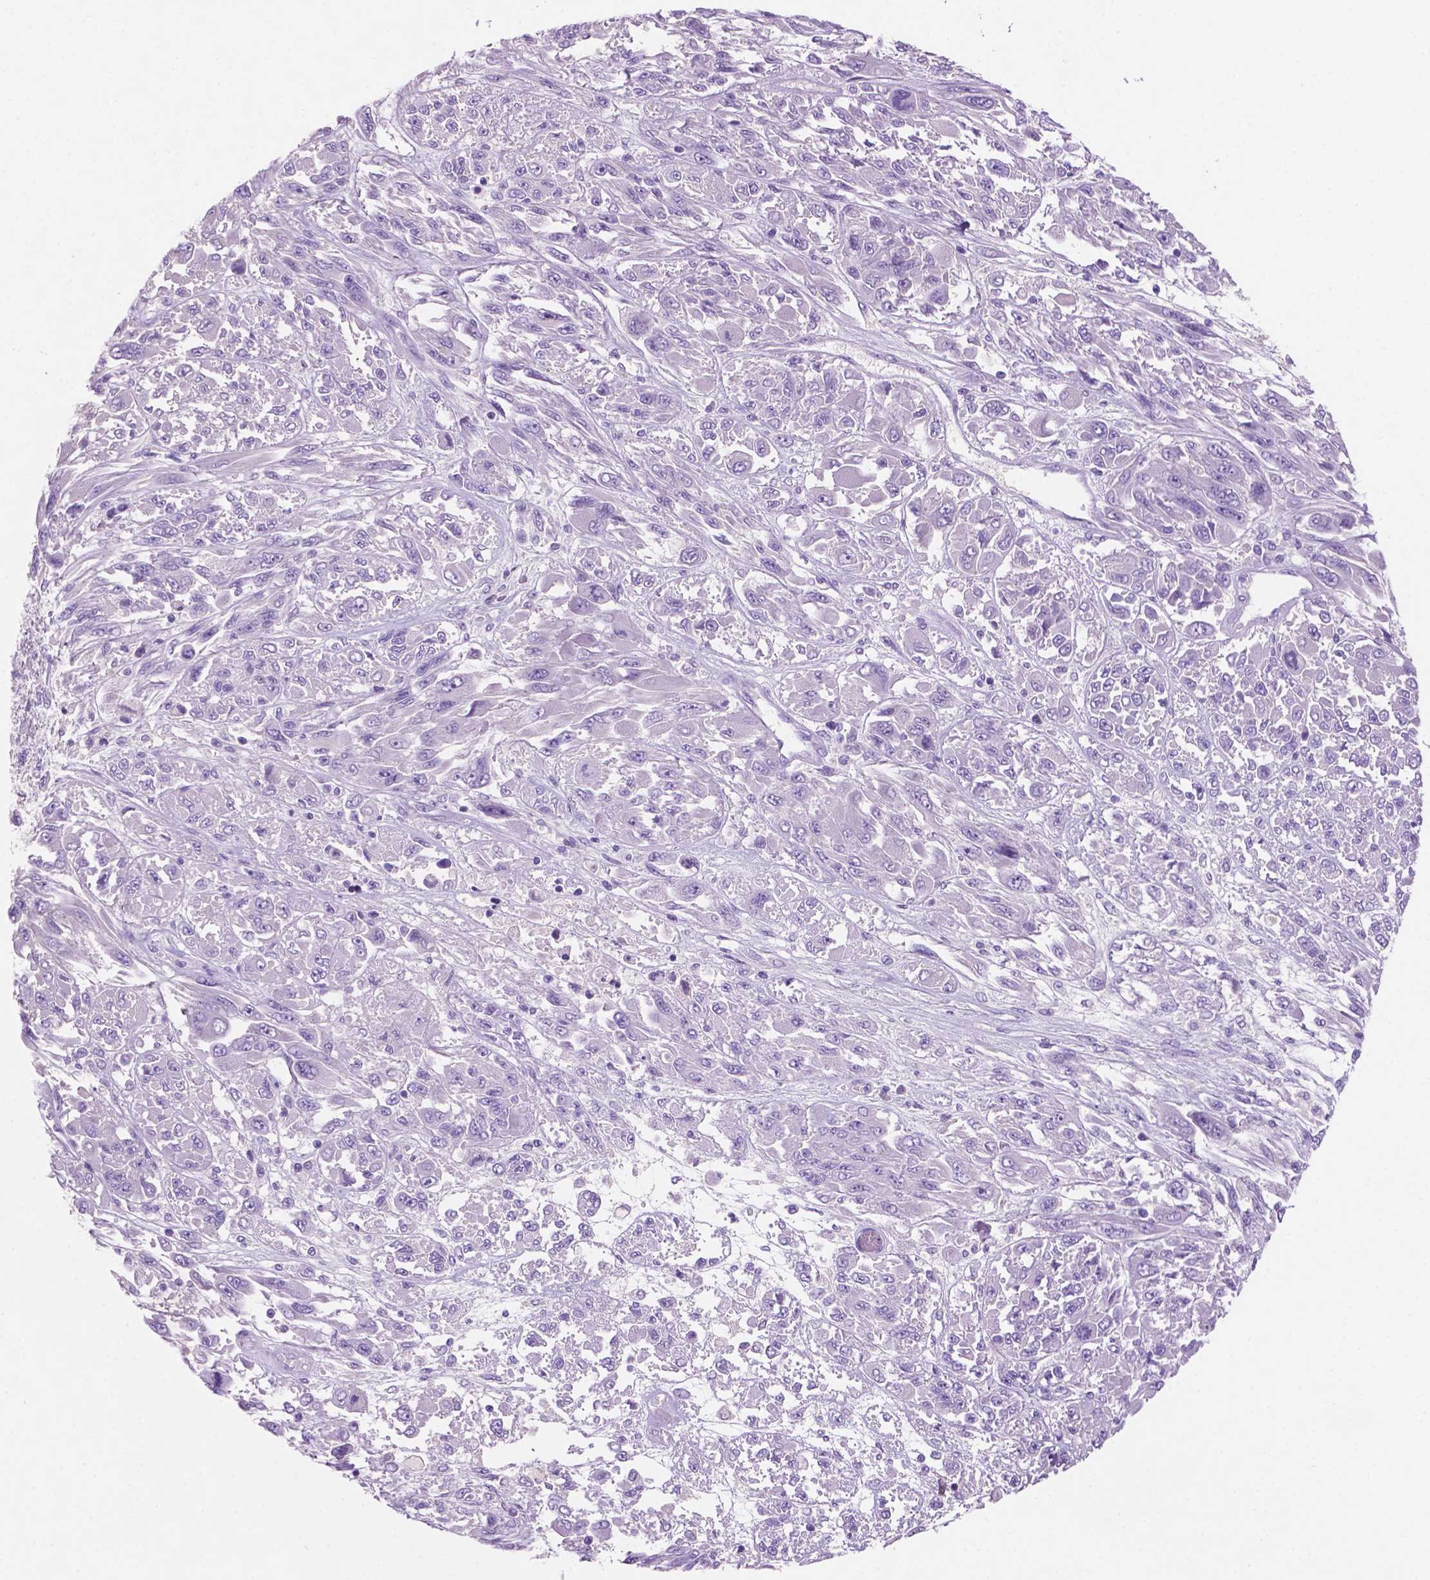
{"staining": {"intensity": "negative", "quantity": "none", "location": "none"}, "tissue": "melanoma", "cell_type": "Tumor cells", "image_type": "cancer", "snomed": [{"axis": "morphology", "description": "Malignant melanoma, NOS"}, {"axis": "topography", "description": "Skin"}], "caption": "Malignant melanoma stained for a protein using immunohistochemistry reveals no positivity tumor cells.", "gene": "POU4F1", "patient": {"sex": "female", "age": 91}}